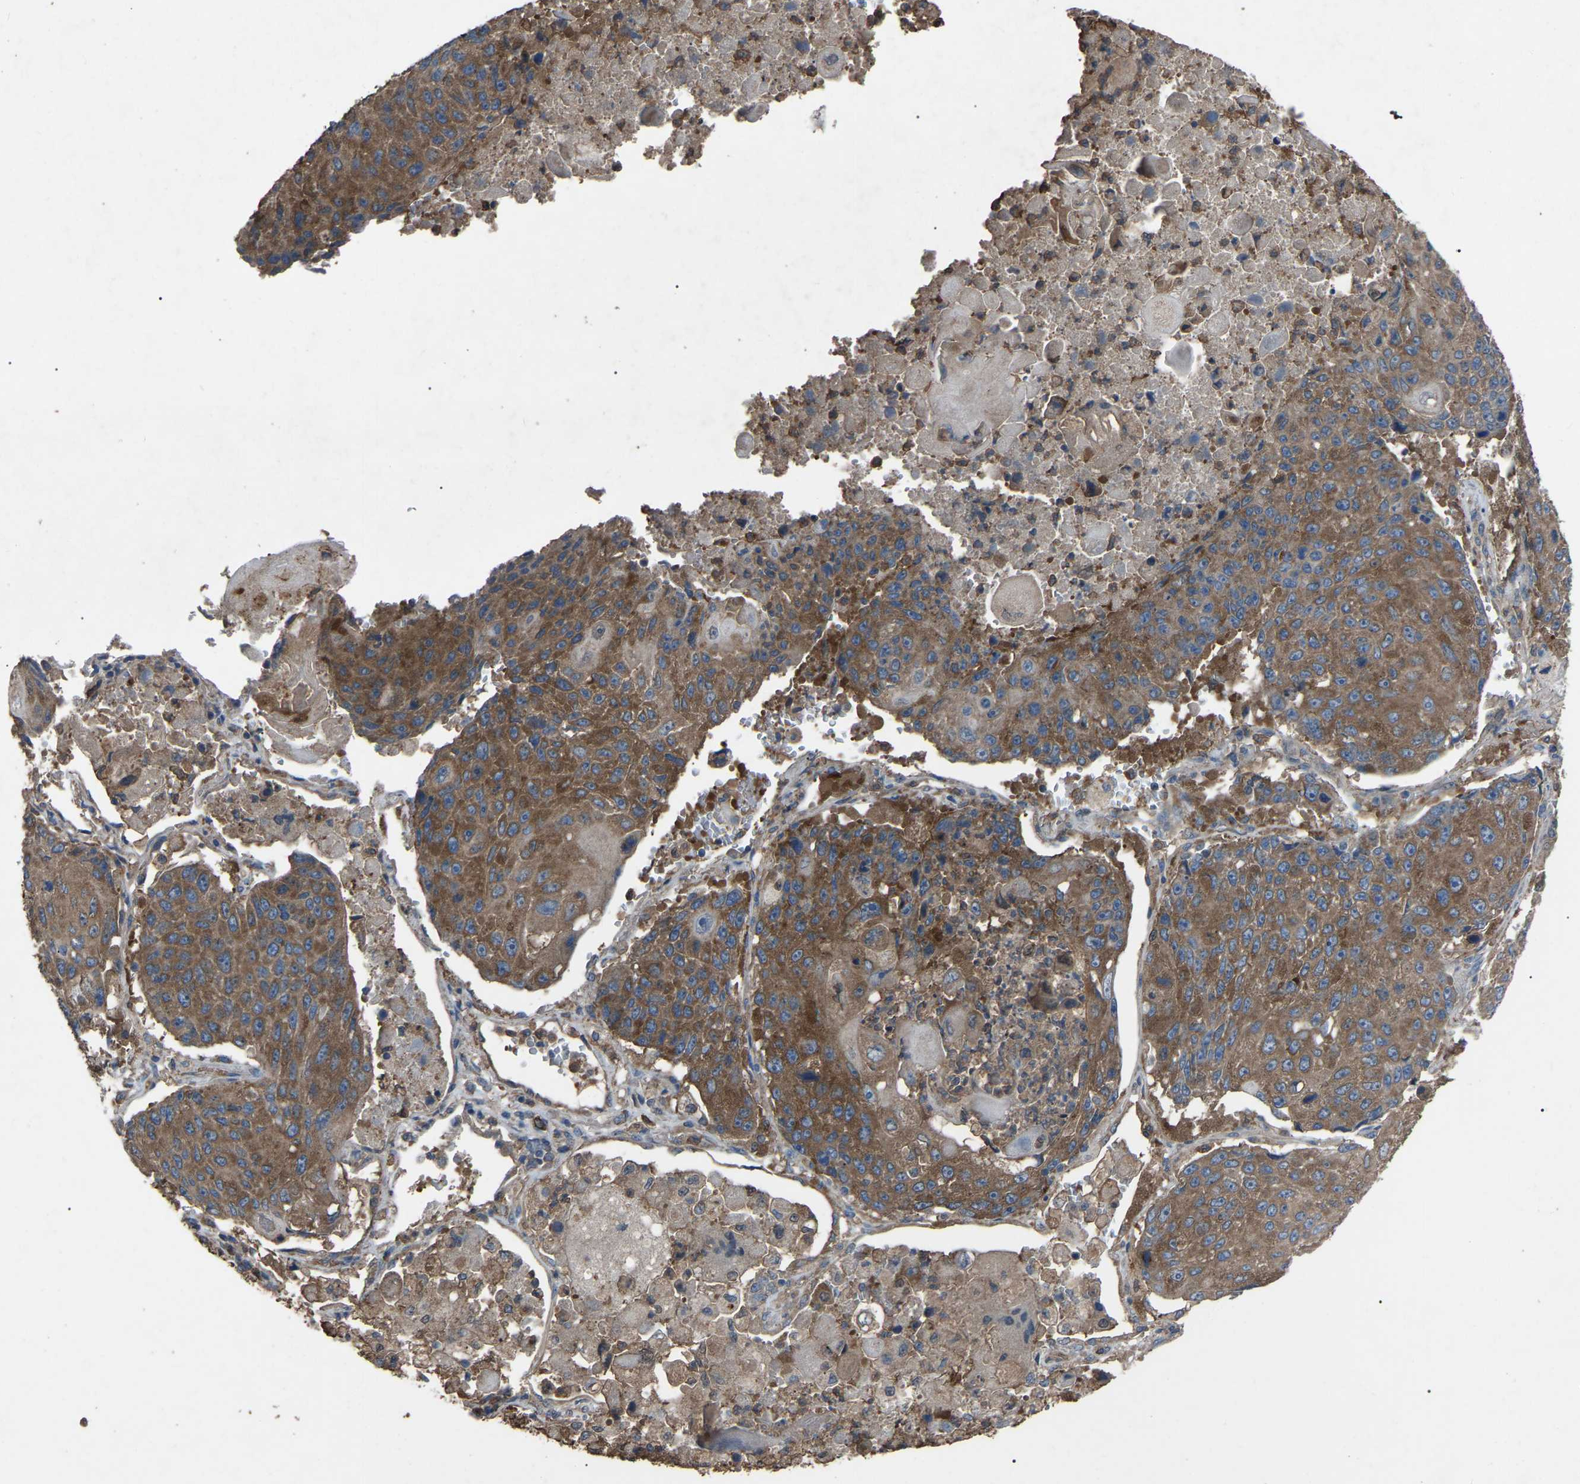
{"staining": {"intensity": "strong", "quantity": ">75%", "location": "cytoplasmic/membranous"}, "tissue": "lung cancer", "cell_type": "Tumor cells", "image_type": "cancer", "snomed": [{"axis": "morphology", "description": "Squamous cell carcinoma, NOS"}, {"axis": "topography", "description": "Lung"}], "caption": "Immunohistochemistry histopathology image of neoplastic tissue: human squamous cell carcinoma (lung) stained using IHC displays high levels of strong protein expression localized specifically in the cytoplasmic/membranous of tumor cells, appearing as a cytoplasmic/membranous brown color.", "gene": "AIMP1", "patient": {"sex": "male", "age": 61}}